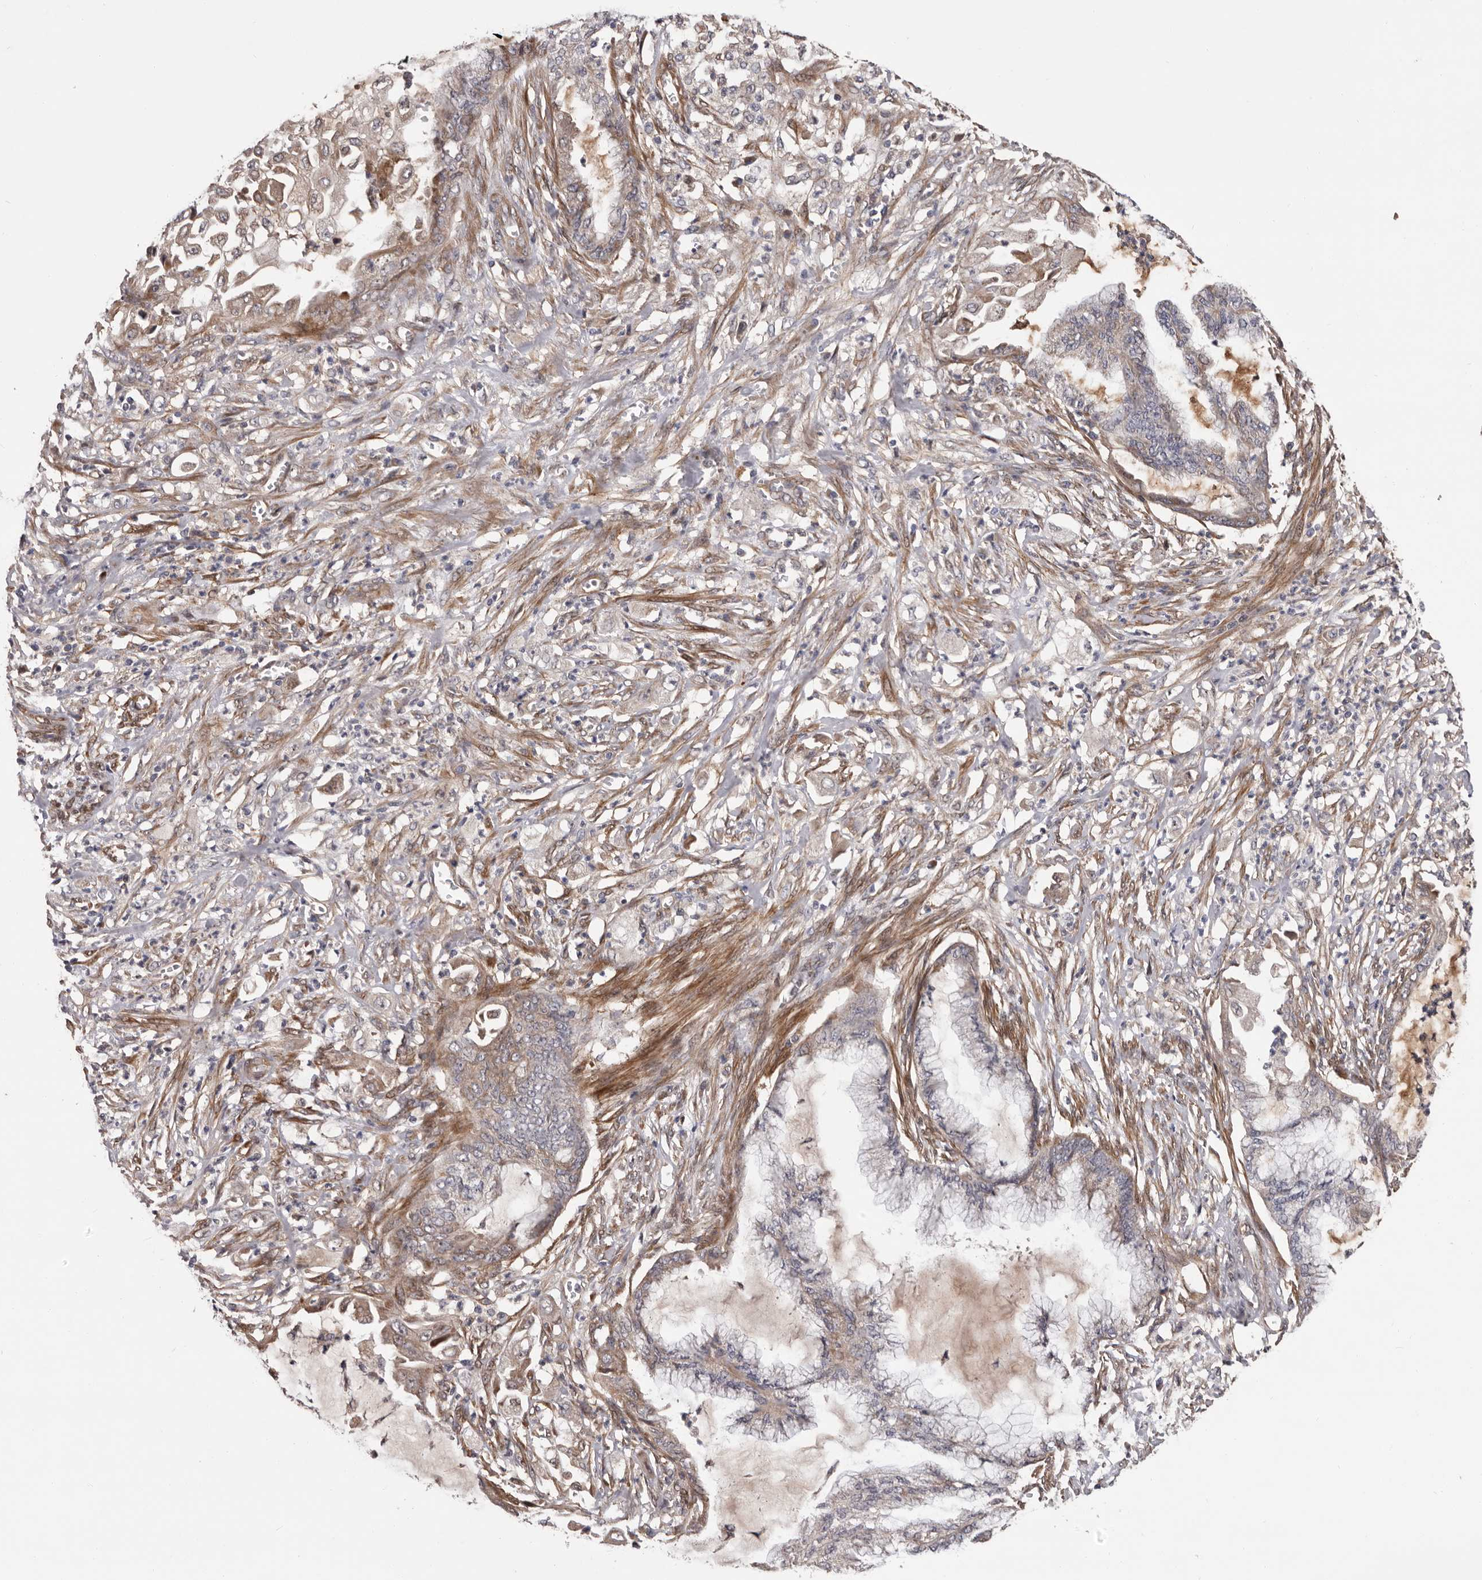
{"staining": {"intensity": "weak", "quantity": "<25%", "location": "cytoplasmic/membranous"}, "tissue": "endometrial cancer", "cell_type": "Tumor cells", "image_type": "cancer", "snomed": [{"axis": "morphology", "description": "Adenocarcinoma, NOS"}, {"axis": "topography", "description": "Endometrium"}], "caption": "DAB (3,3'-diaminobenzidine) immunohistochemical staining of endometrial adenocarcinoma exhibits no significant positivity in tumor cells. (IHC, brightfield microscopy, high magnification).", "gene": "PRKD1", "patient": {"sex": "female", "age": 86}}